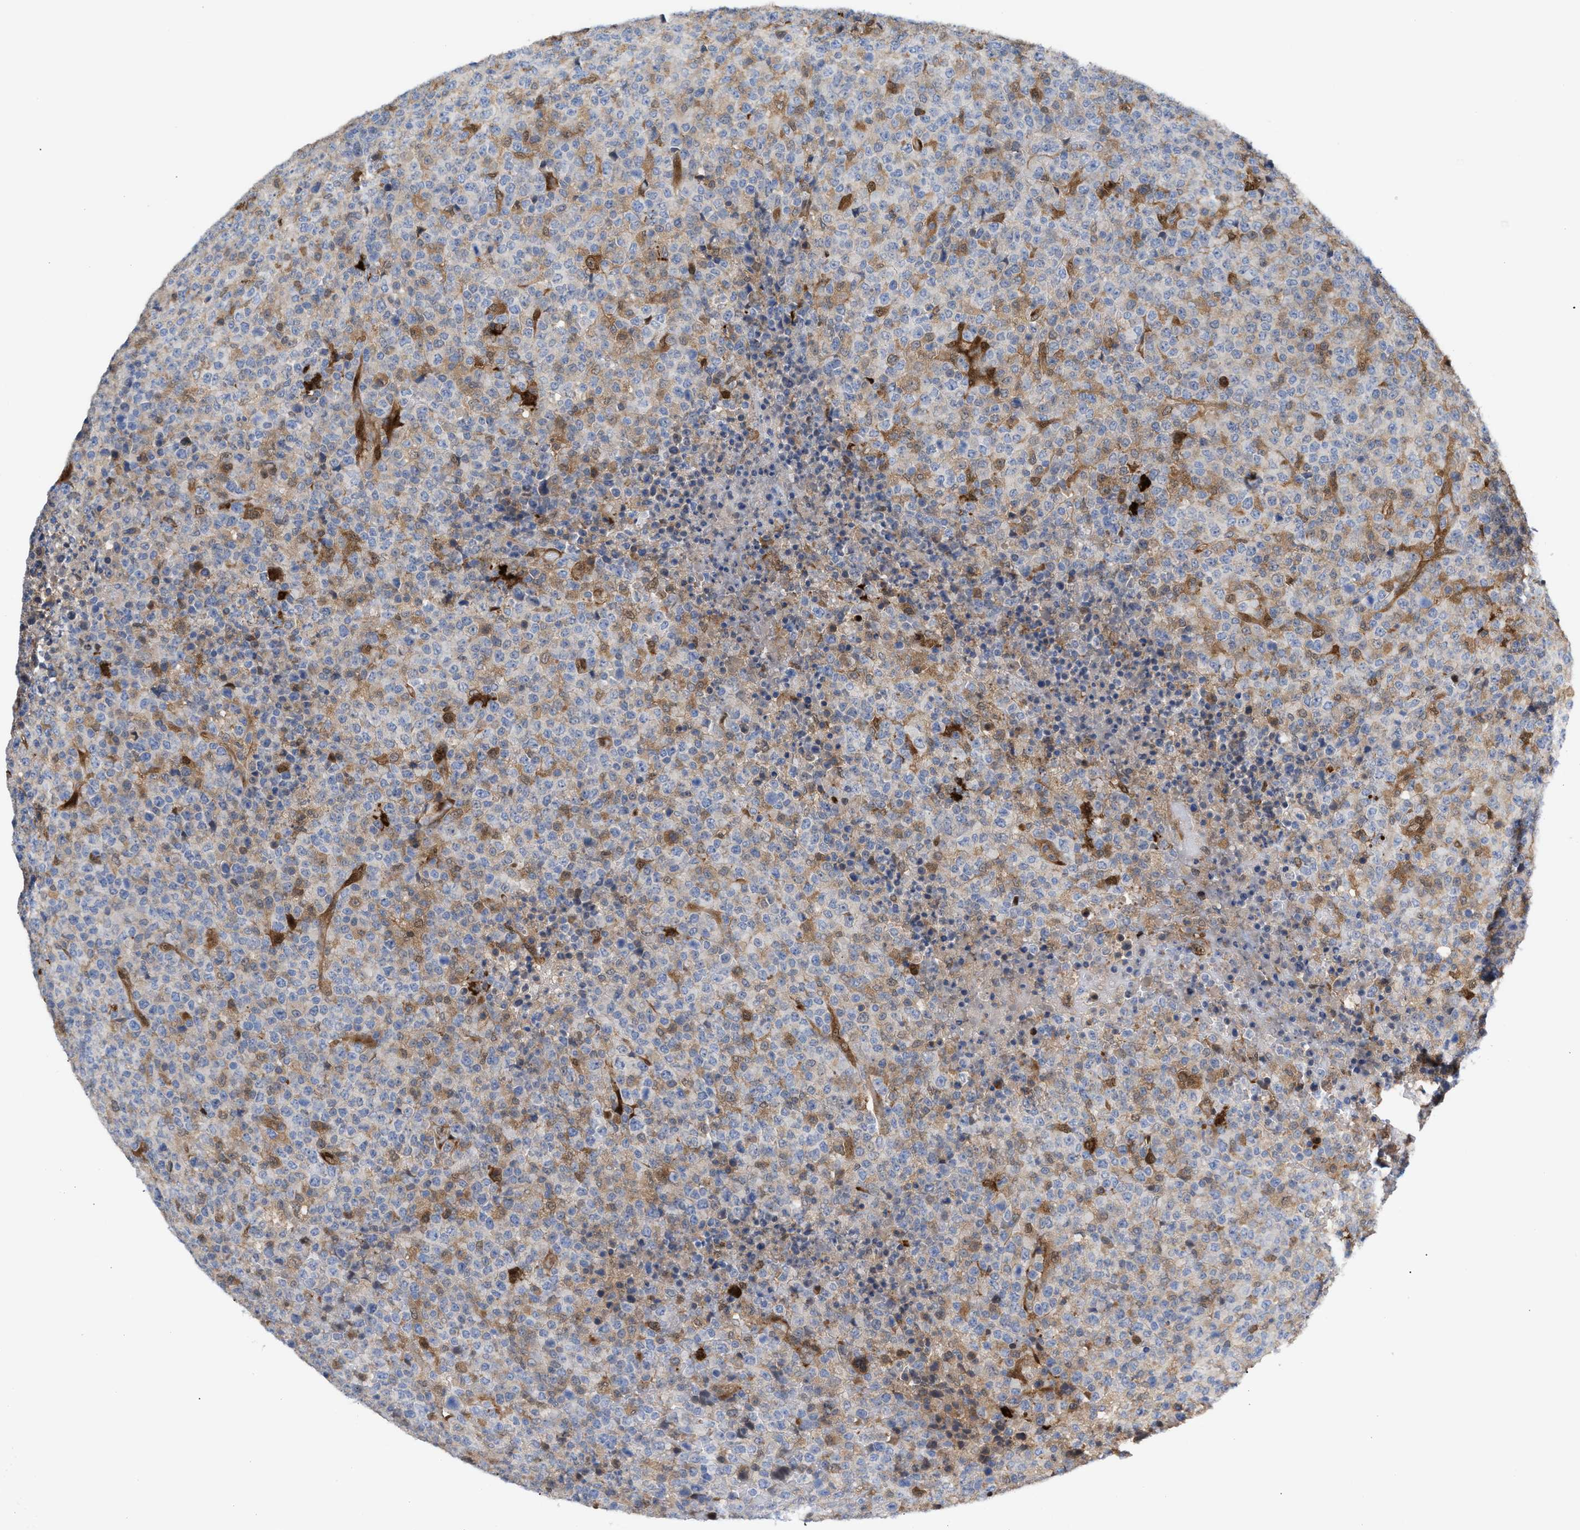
{"staining": {"intensity": "weak", "quantity": "<25%", "location": "cytoplasmic/membranous"}, "tissue": "lymphoma", "cell_type": "Tumor cells", "image_type": "cancer", "snomed": [{"axis": "morphology", "description": "Malignant lymphoma, non-Hodgkin's type, High grade"}, {"axis": "topography", "description": "Lymph node"}], "caption": "This is a micrograph of immunohistochemistry (IHC) staining of malignant lymphoma, non-Hodgkin's type (high-grade), which shows no expression in tumor cells.", "gene": "TP53I3", "patient": {"sex": "male", "age": 13}}